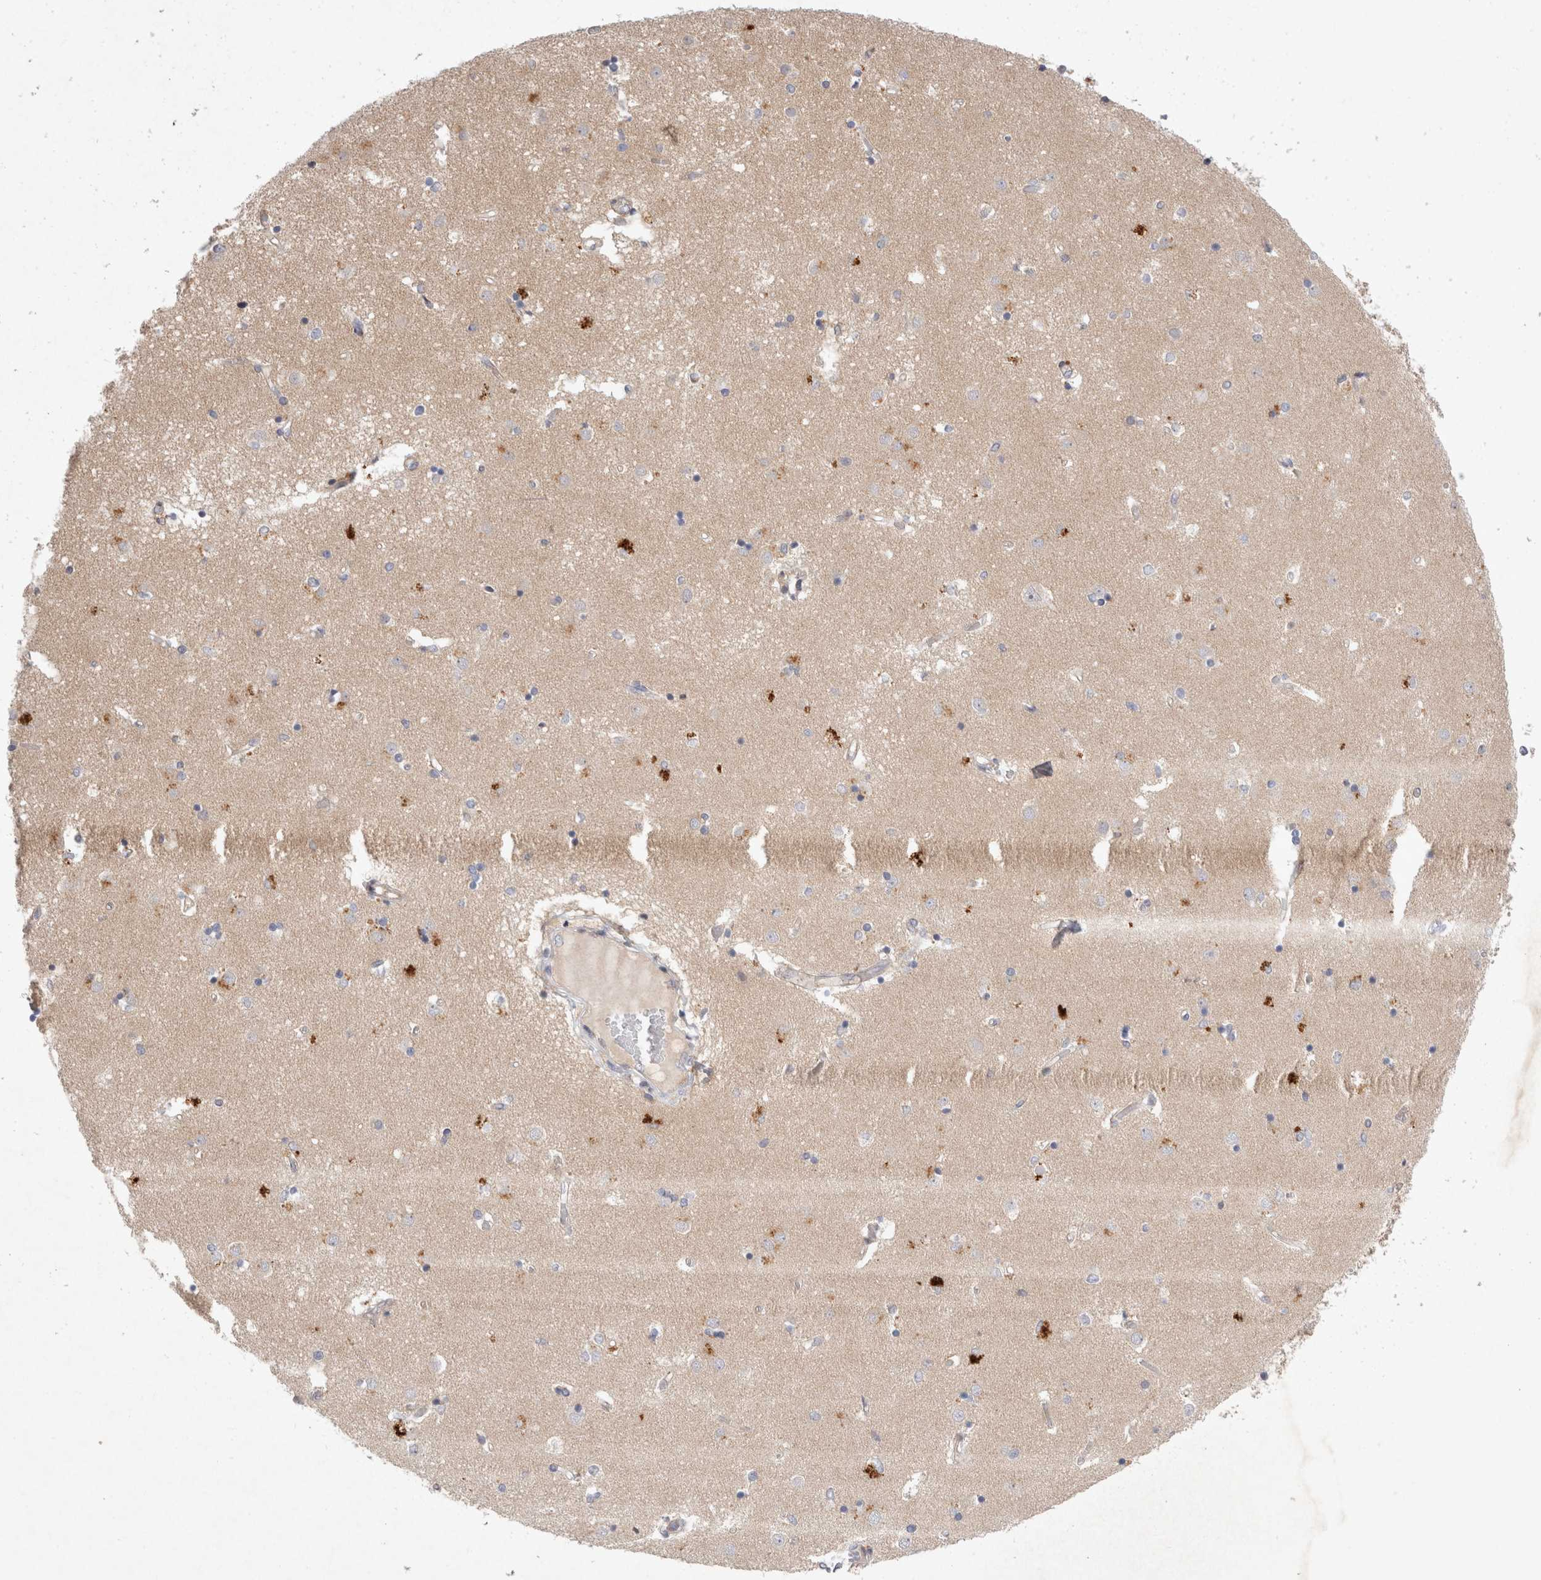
{"staining": {"intensity": "weak", "quantity": "25%-75%", "location": "cytoplasmic/membranous"}, "tissue": "caudate", "cell_type": "Glial cells", "image_type": "normal", "snomed": [{"axis": "morphology", "description": "Normal tissue, NOS"}, {"axis": "topography", "description": "Lateral ventricle wall"}], "caption": "Human caudate stained with a brown dye demonstrates weak cytoplasmic/membranous positive positivity in approximately 25%-75% of glial cells.", "gene": "HTT", "patient": {"sex": "male", "age": 45}}